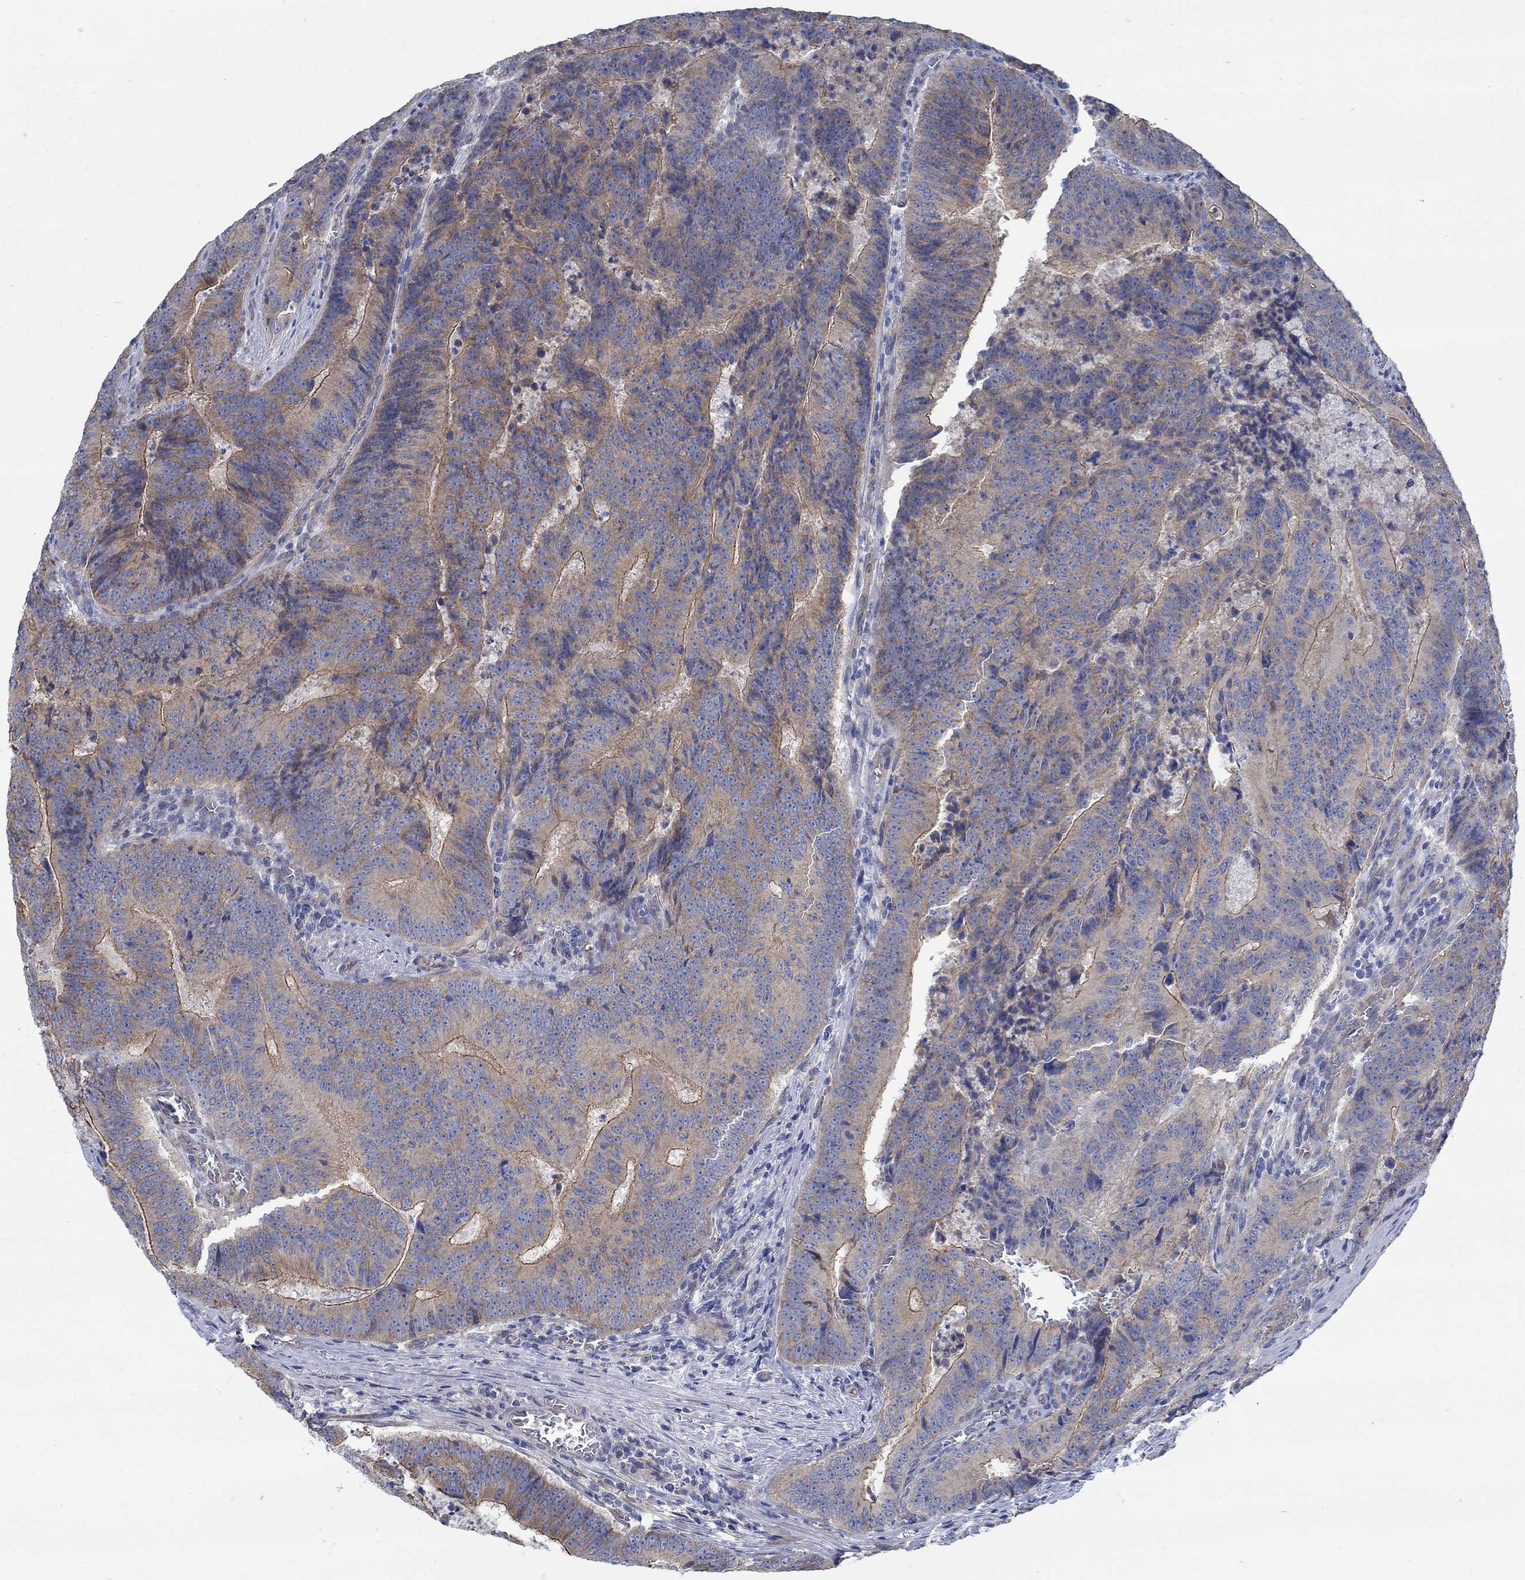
{"staining": {"intensity": "moderate", "quantity": "<25%", "location": "cytoplasmic/membranous"}, "tissue": "colorectal cancer", "cell_type": "Tumor cells", "image_type": "cancer", "snomed": [{"axis": "morphology", "description": "Adenocarcinoma, NOS"}, {"axis": "topography", "description": "Colon"}], "caption": "This photomicrograph exhibits colorectal cancer (adenocarcinoma) stained with IHC to label a protein in brown. The cytoplasmic/membranous of tumor cells show moderate positivity for the protein. Nuclei are counter-stained blue.", "gene": "TMEM198", "patient": {"sex": "female", "age": 82}}